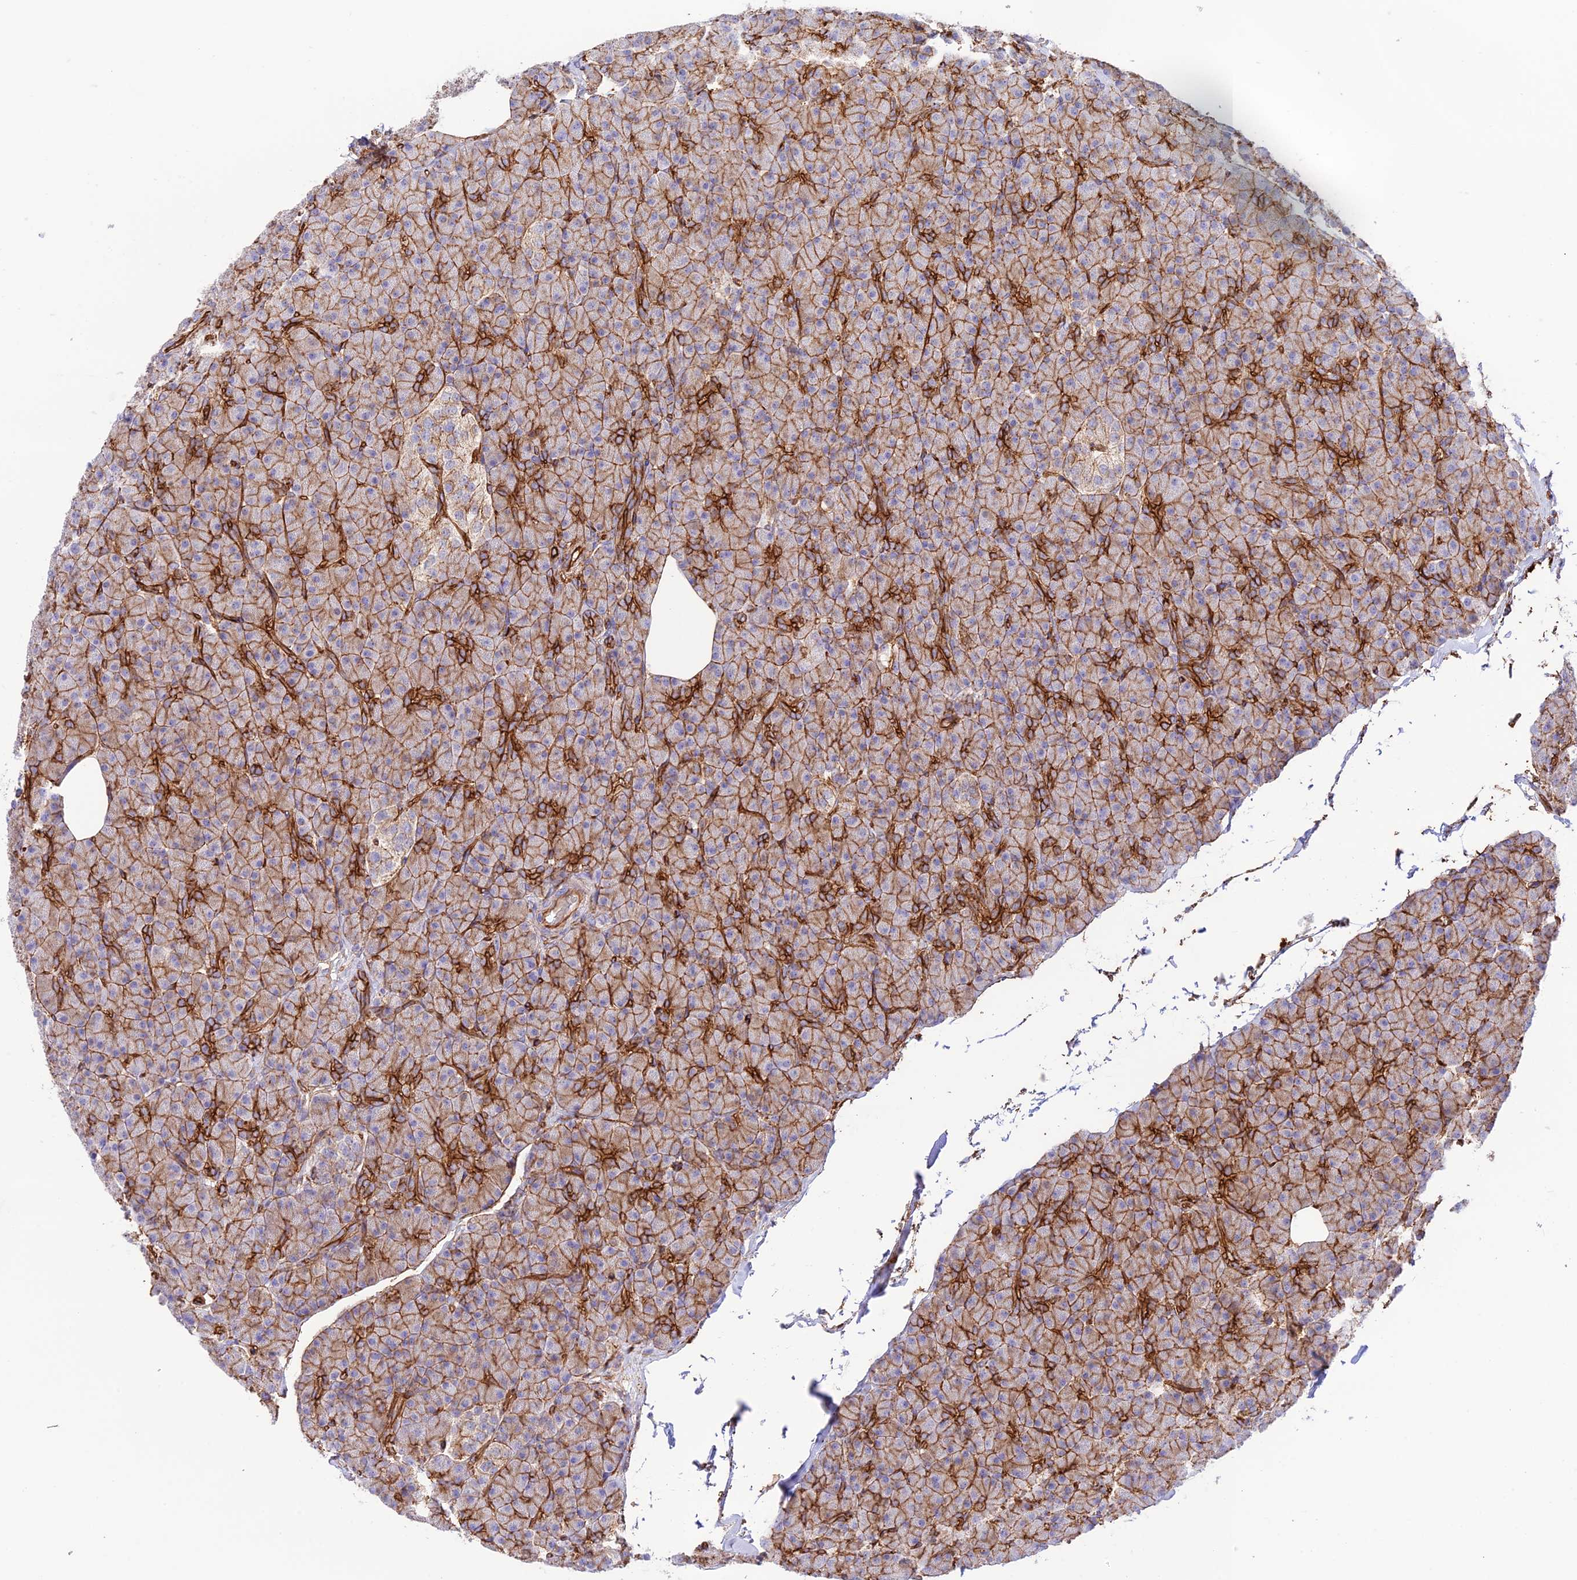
{"staining": {"intensity": "strong", "quantity": ">75%", "location": "cytoplasmic/membranous"}, "tissue": "pancreas", "cell_type": "Exocrine glandular cells", "image_type": "normal", "snomed": [{"axis": "morphology", "description": "Normal tissue, NOS"}, {"axis": "topography", "description": "Pancreas"}], "caption": "This micrograph shows unremarkable pancreas stained with immunohistochemistry (IHC) to label a protein in brown. The cytoplasmic/membranous of exocrine glandular cells show strong positivity for the protein. Nuclei are counter-stained blue.", "gene": "YPEL5", "patient": {"sex": "female", "age": 43}}